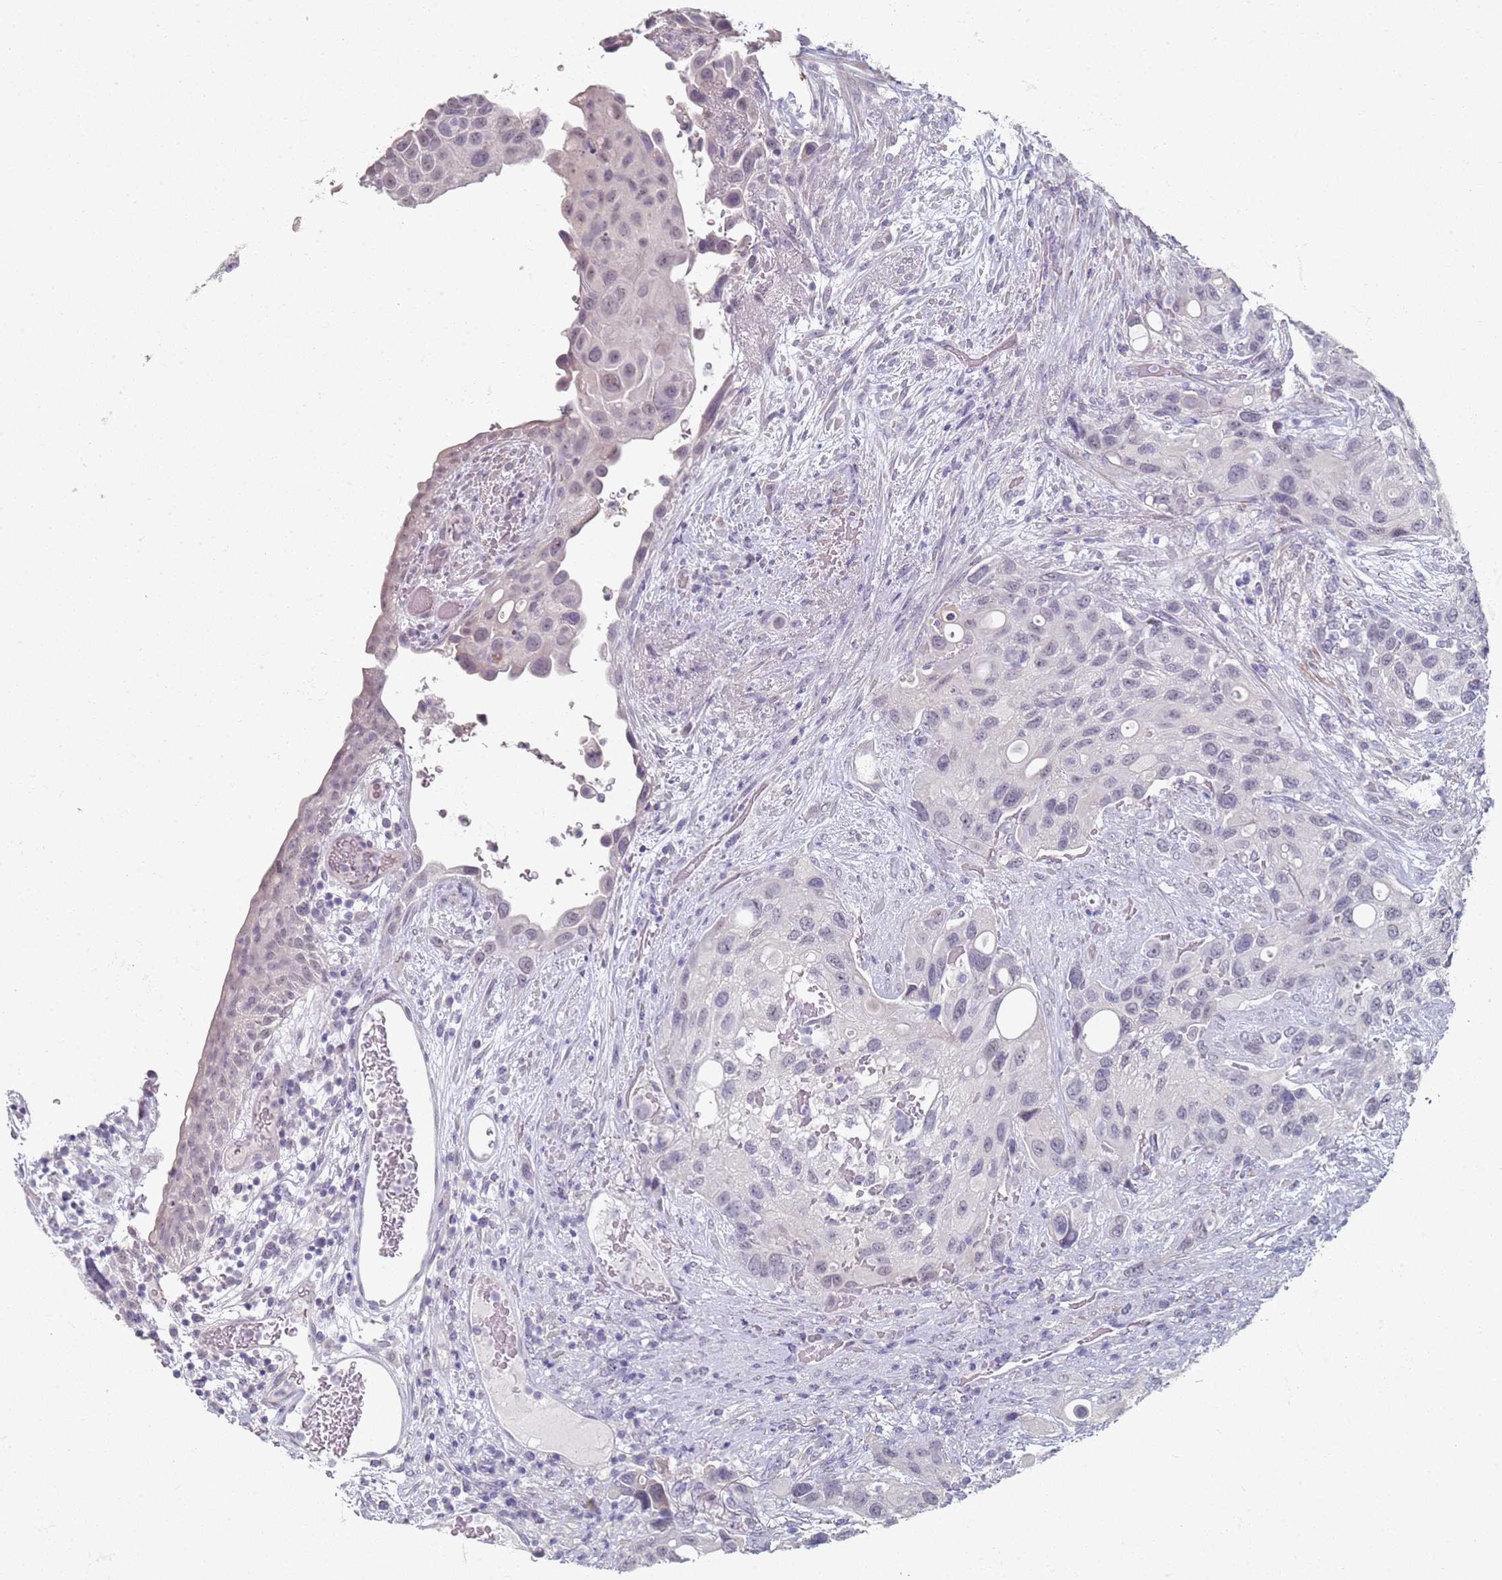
{"staining": {"intensity": "weak", "quantity": "<25%", "location": "nuclear"}, "tissue": "urothelial cancer", "cell_type": "Tumor cells", "image_type": "cancer", "snomed": [{"axis": "morphology", "description": "Normal tissue, NOS"}, {"axis": "morphology", "description": "Urothelial carcinoma, High grade"}, {"axis": "topography", "description": "Vascular tissue"}, {"axis": "topography", "description": "Urinary bladder"}], "caption": "Urothelial cancer stained for a protein using immunohistochemistry displays no expression tumor cells.", "gene": "DNAH11", "patient": {"sex": "female", "age": 56}}